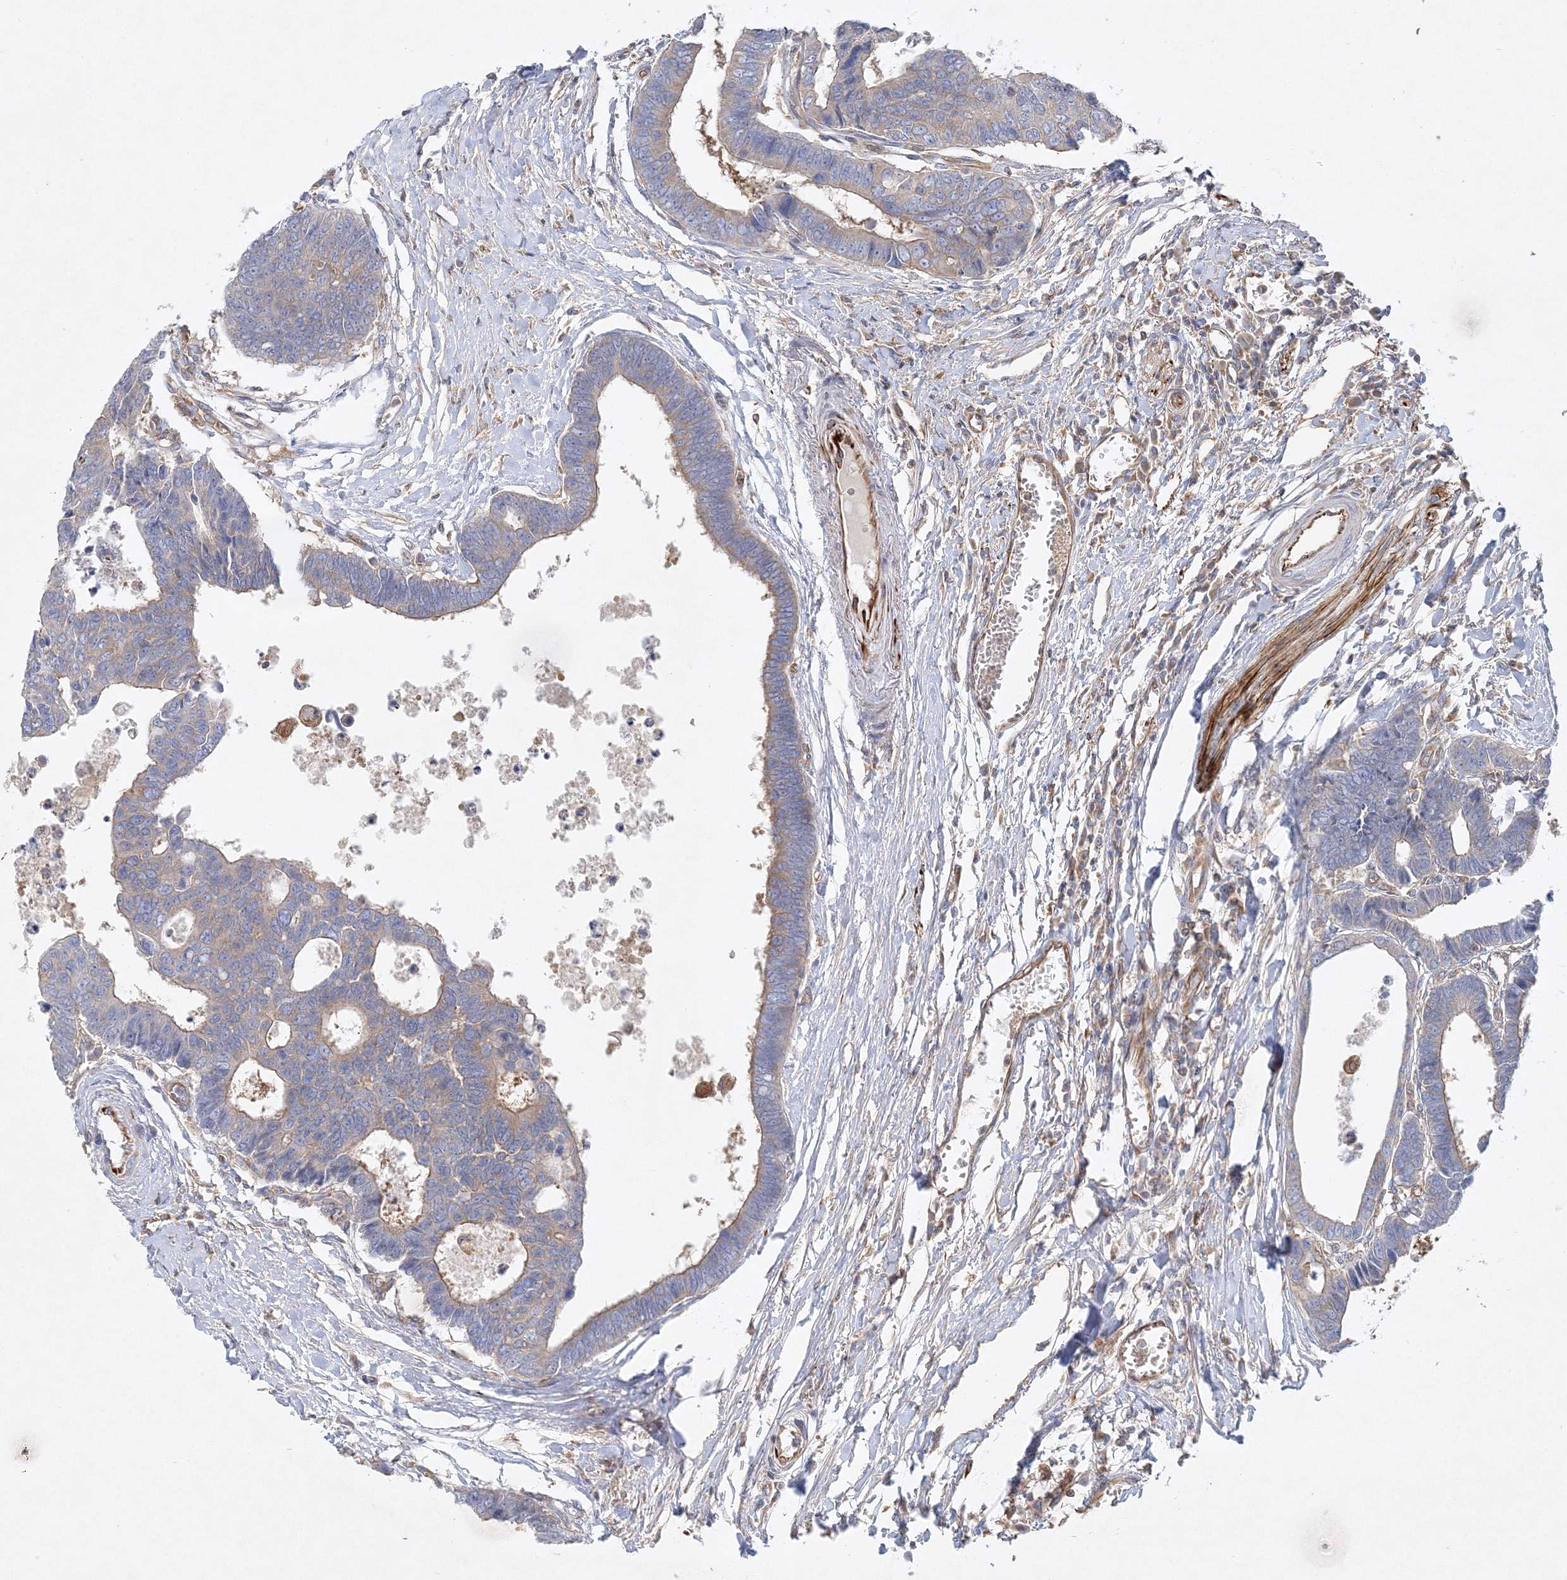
{"staining": {"intensity": "weak", "quantity": "25%-75%", "location": "cytoplasmic/membranous"}, "tissue": "colorectal cancer", "cell_type": "Tumor cells", "image_type": "cancer", "snomed": [{"axis": "morphology", "description": "Adenocarcinoma, NOS"}, {"axis": "topography", "description": "Rectum"}], "caption": "Approximately 25%-75% of tumor cells in human adenocarcinoma (colorectal) show weak cytoplasmic/membranous protein staining as visualized by brown immunohistochemical staining.", "gene": "WDR37", "patient": {"sex": "male", "age": 84}}